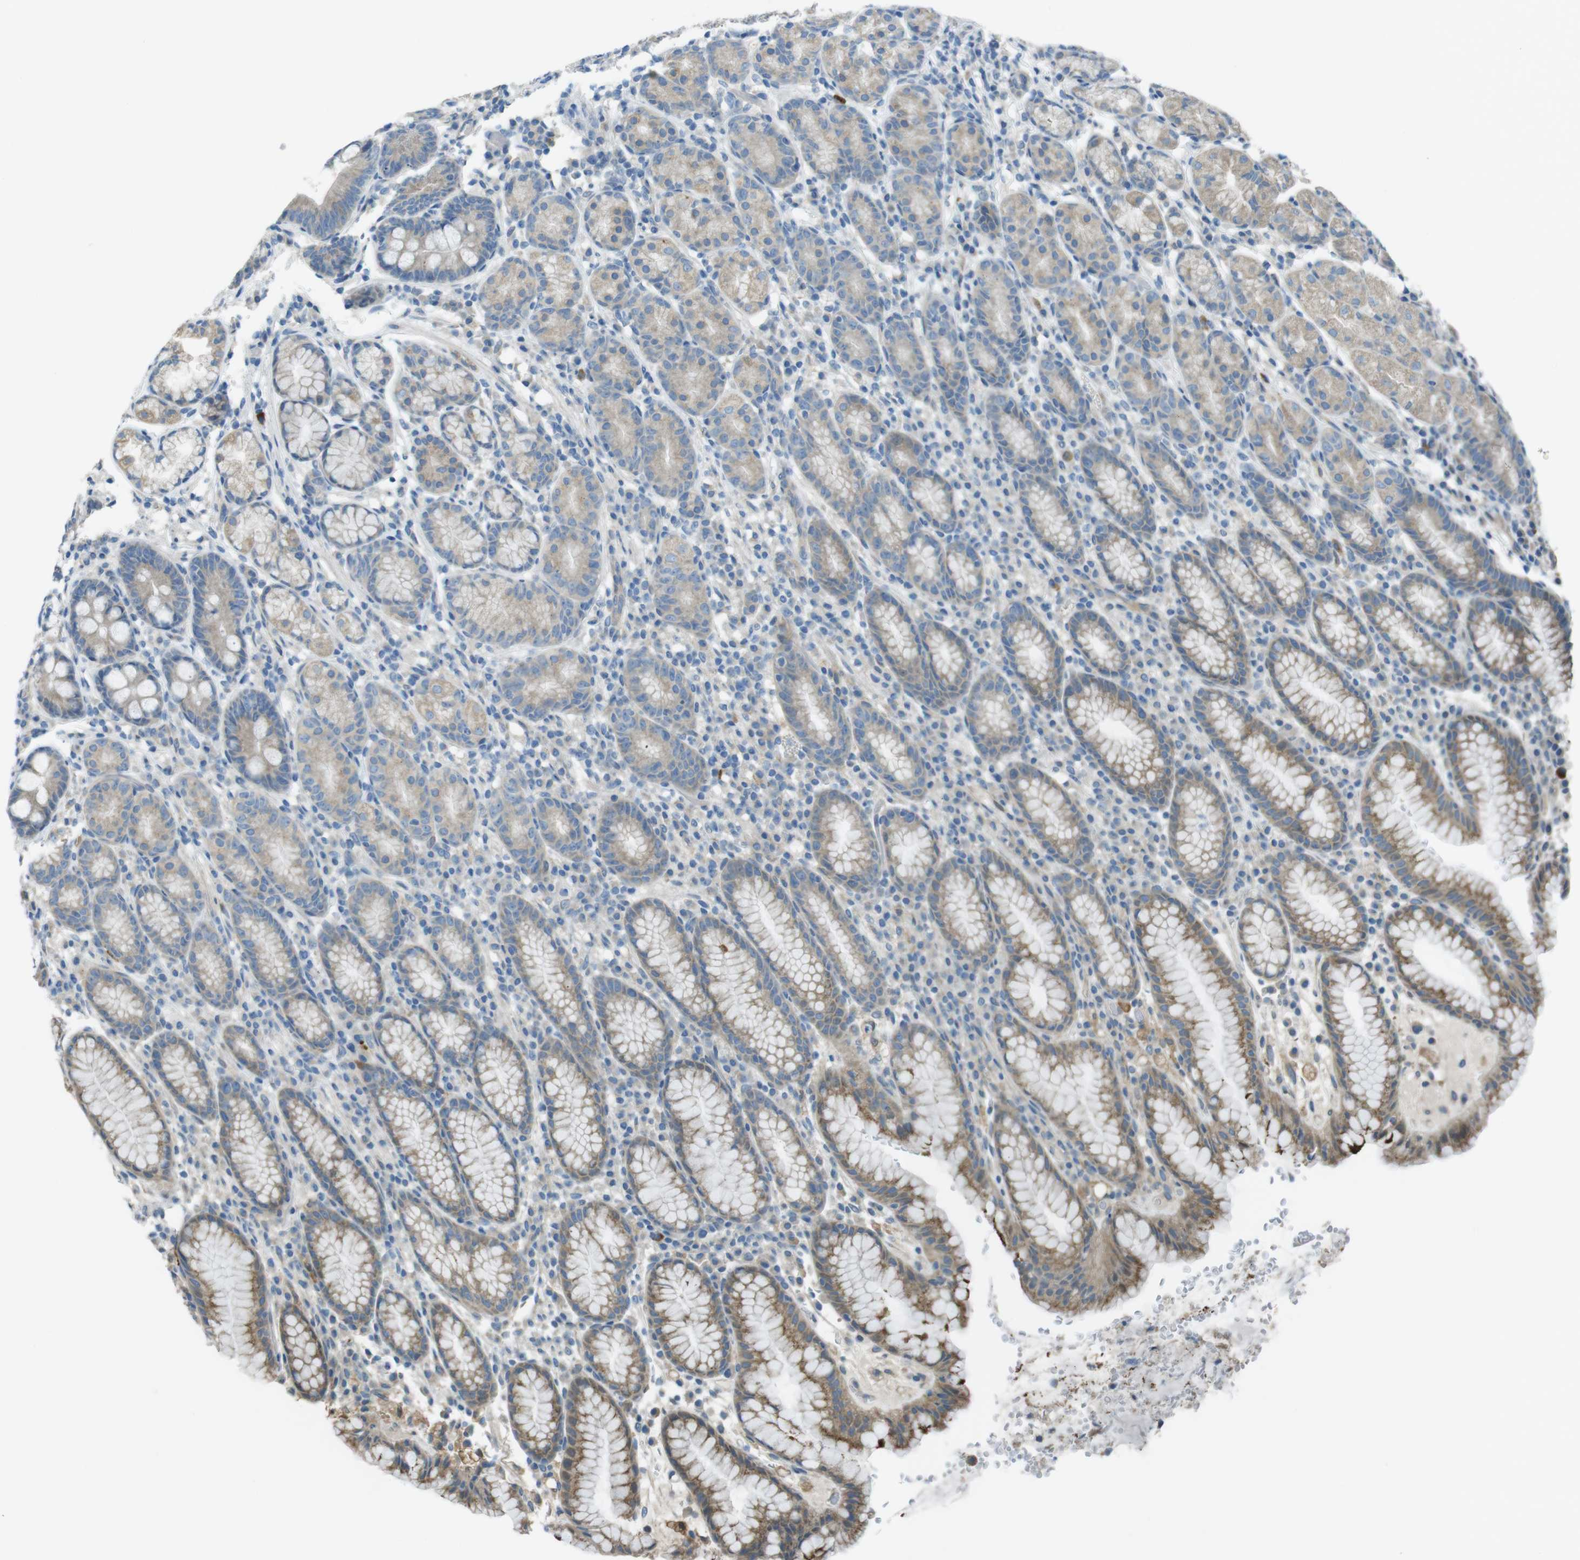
{"staining": {"intensity": "moderate", "quantity": "<25%", "location": "cytoplasmic/membranous"}, "tissue": "stomach", "cell_type": "Glandular cells", "image_type": "normal", "snomed": [{"axis": "morphology", "description": "Normal tissue, NOS"}, {"axis": "topography", "description": "Stomach, lower"}], "caption": "Moderate cytoplasmic/membranous protein staining is identified in approximately <25% of glandular cells in stomach.", "gene": "TMEM41B", "patient": {"sex": "male", "age": 52}}